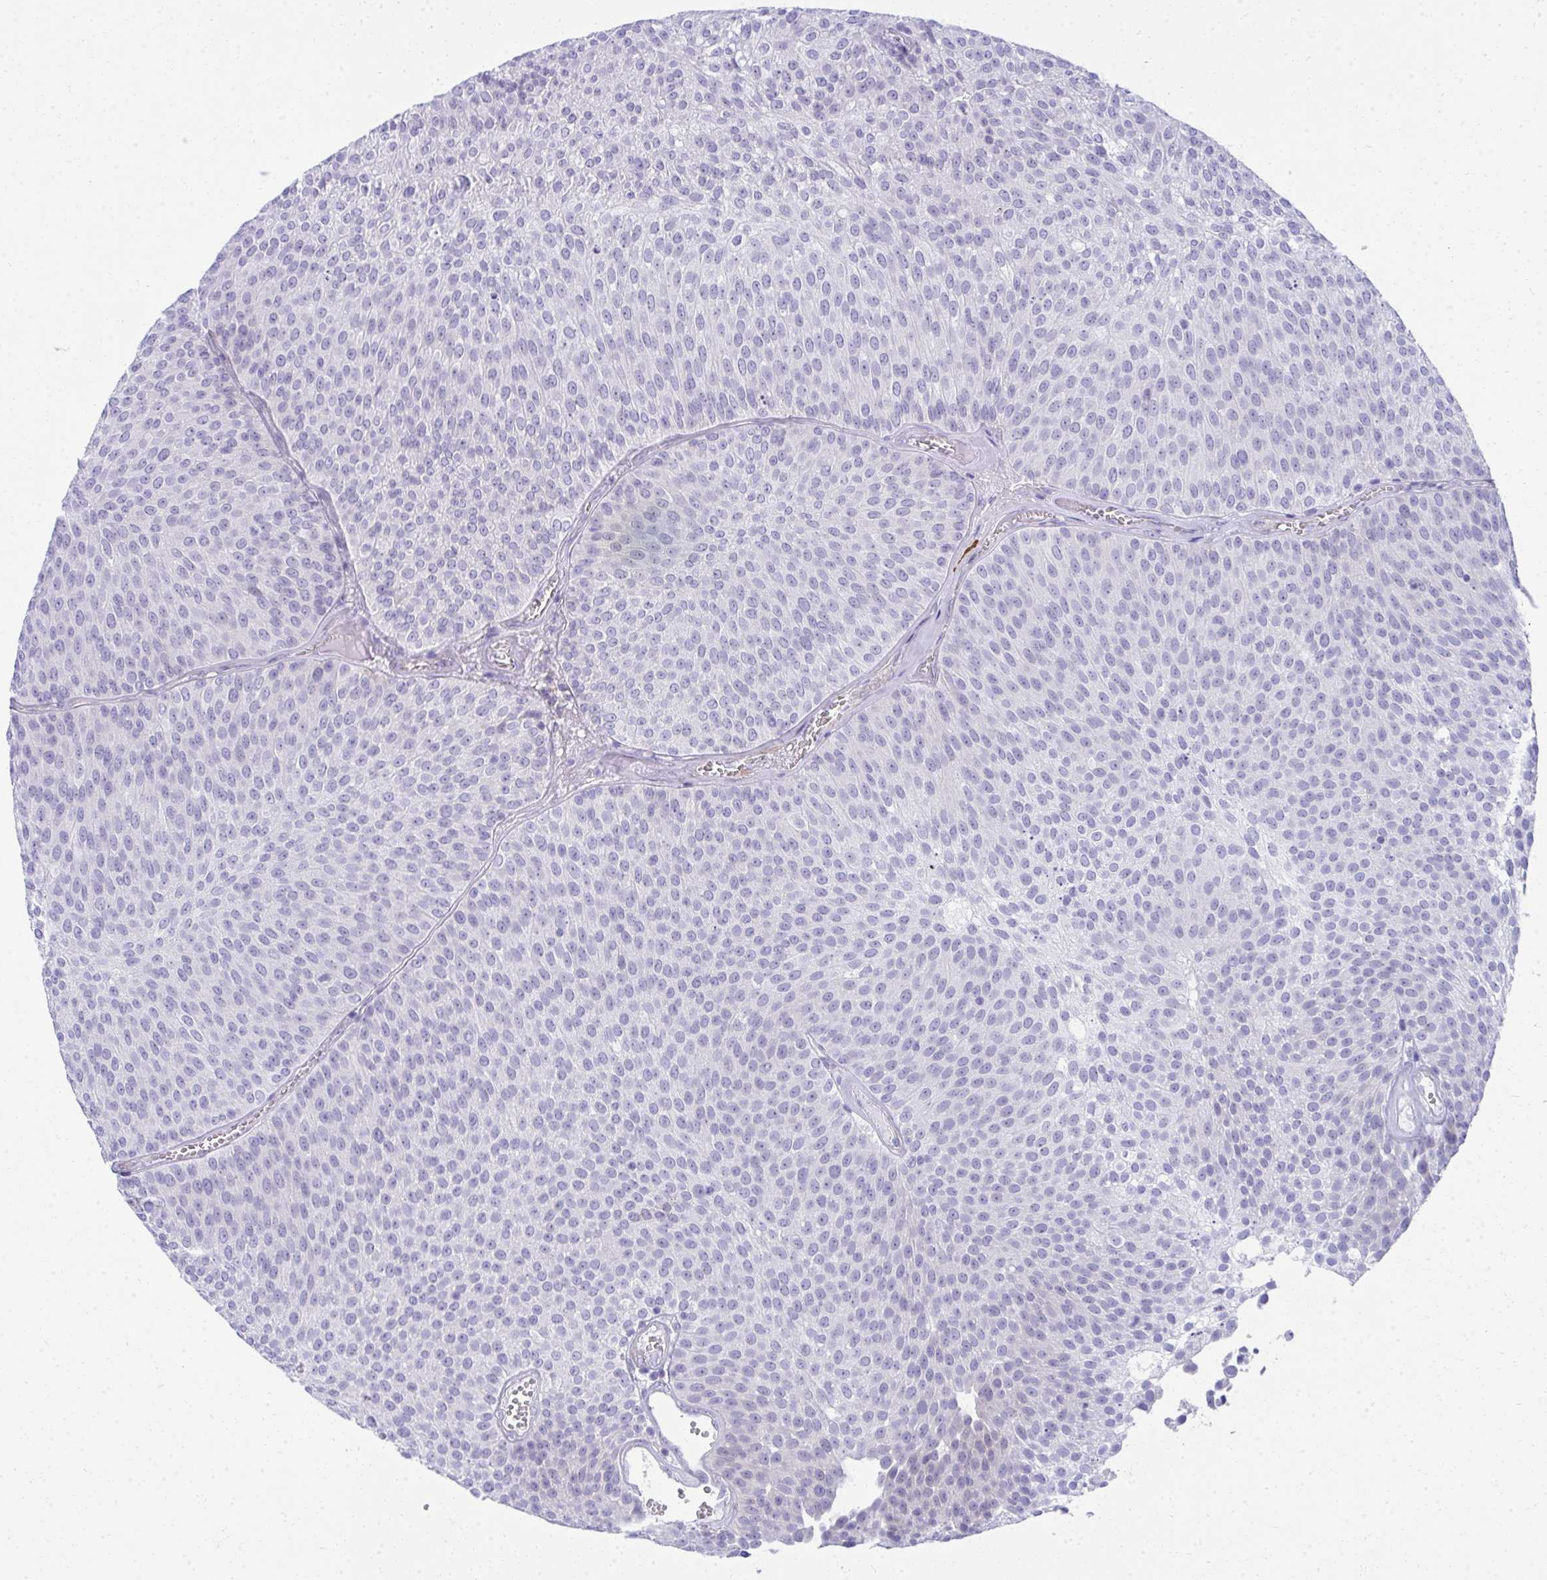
{"staining": {"intensity": "negative", "quantity": "none", "location": "none"}, "tissue": "urothelial cancer", "cell_type": "Tumor cells", "image_type": "cancer", "snomed": [{"axis": "morphology", "description": "Urothelial carcinoma, Low grade"}, {"axis": "topography", "description": "Urinary bladder"}], "caption": "Low-grade urothelial carcinoma was stained to show a protein in brown. There is no significant staining in tumor cells.", "gene": "PUS7L", "patient": {"sex": "female", "age": 79}}